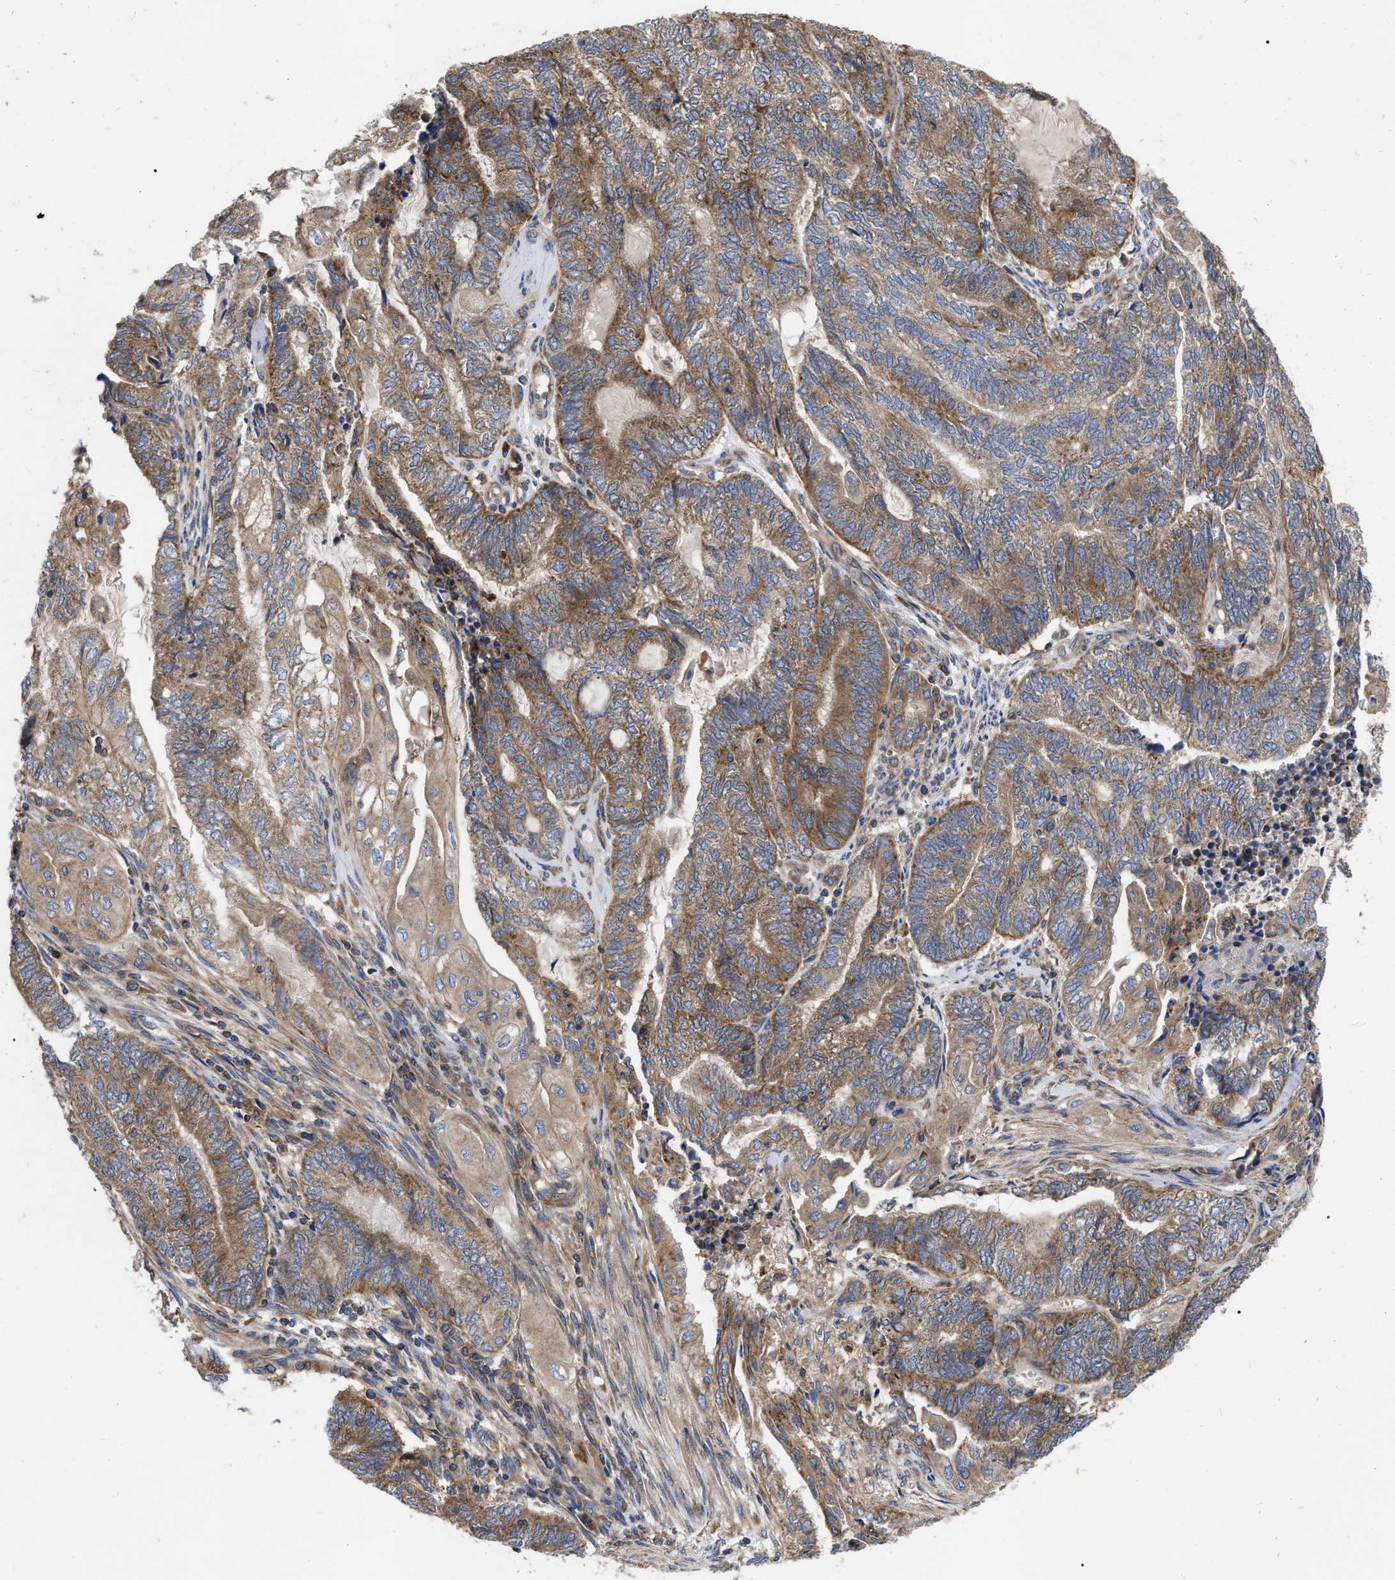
{"staining": {"intensity": "moderate", "quantity": ">75%", "location": "cytoplasmic/membranous"}, "tissue": "endometrial cancer", "cell_type": "Tumor cells", "image_type": "cancer", "snomed": [{"axis": "morphology", "description": "Adenocarcinoma, NOS"}, {"axis": "topography", "description": "Uterus"}, {"axis": "topography", "description": "Endometrium"}], "caption": "Endometrial adenocarcinoma tissue displays moderate cytoplasmic/membranous expression in approximately >75% of tumor cells, visualized by immunohistochemistry.", "gene": "CDKN2C", "patient": {"sex": "female", "age": 70}}